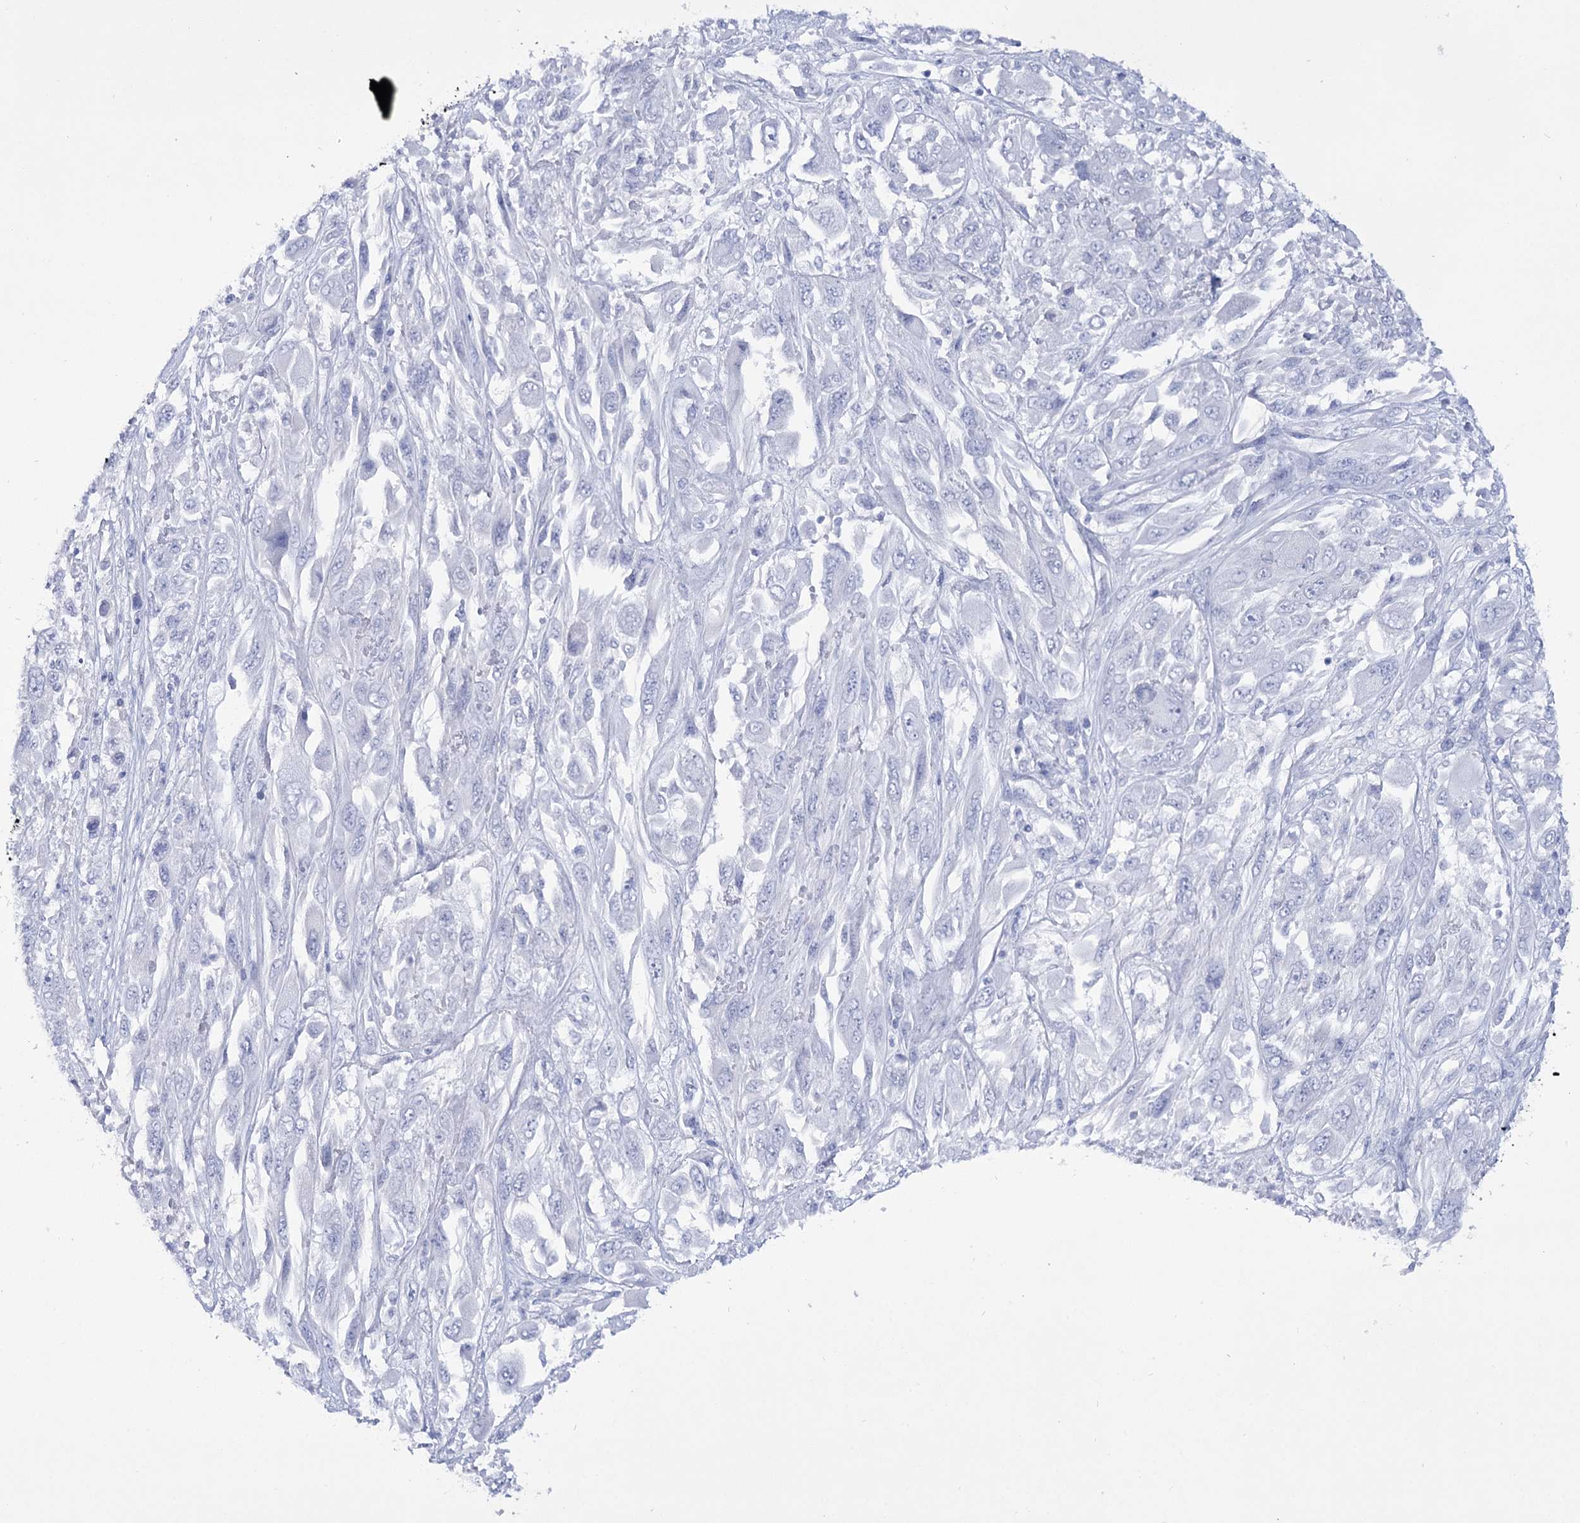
{"staining": {"intensity": "negative", "quantity": "none", "location": "none"}, "tissue": "melanoma", "cell_type": "Tumor cells", "image_type": "cancer", "snomed": [{"axis": "morphology", "description": "Malignant melanoma, NOS"}, {"axis": "topography", "description": "Skin"}], "caption": "A micrograph of human melanoma is negative for staining in tumor cells.", "gene": "RNF186", "patient": {"sex": "female", "age": 91}}